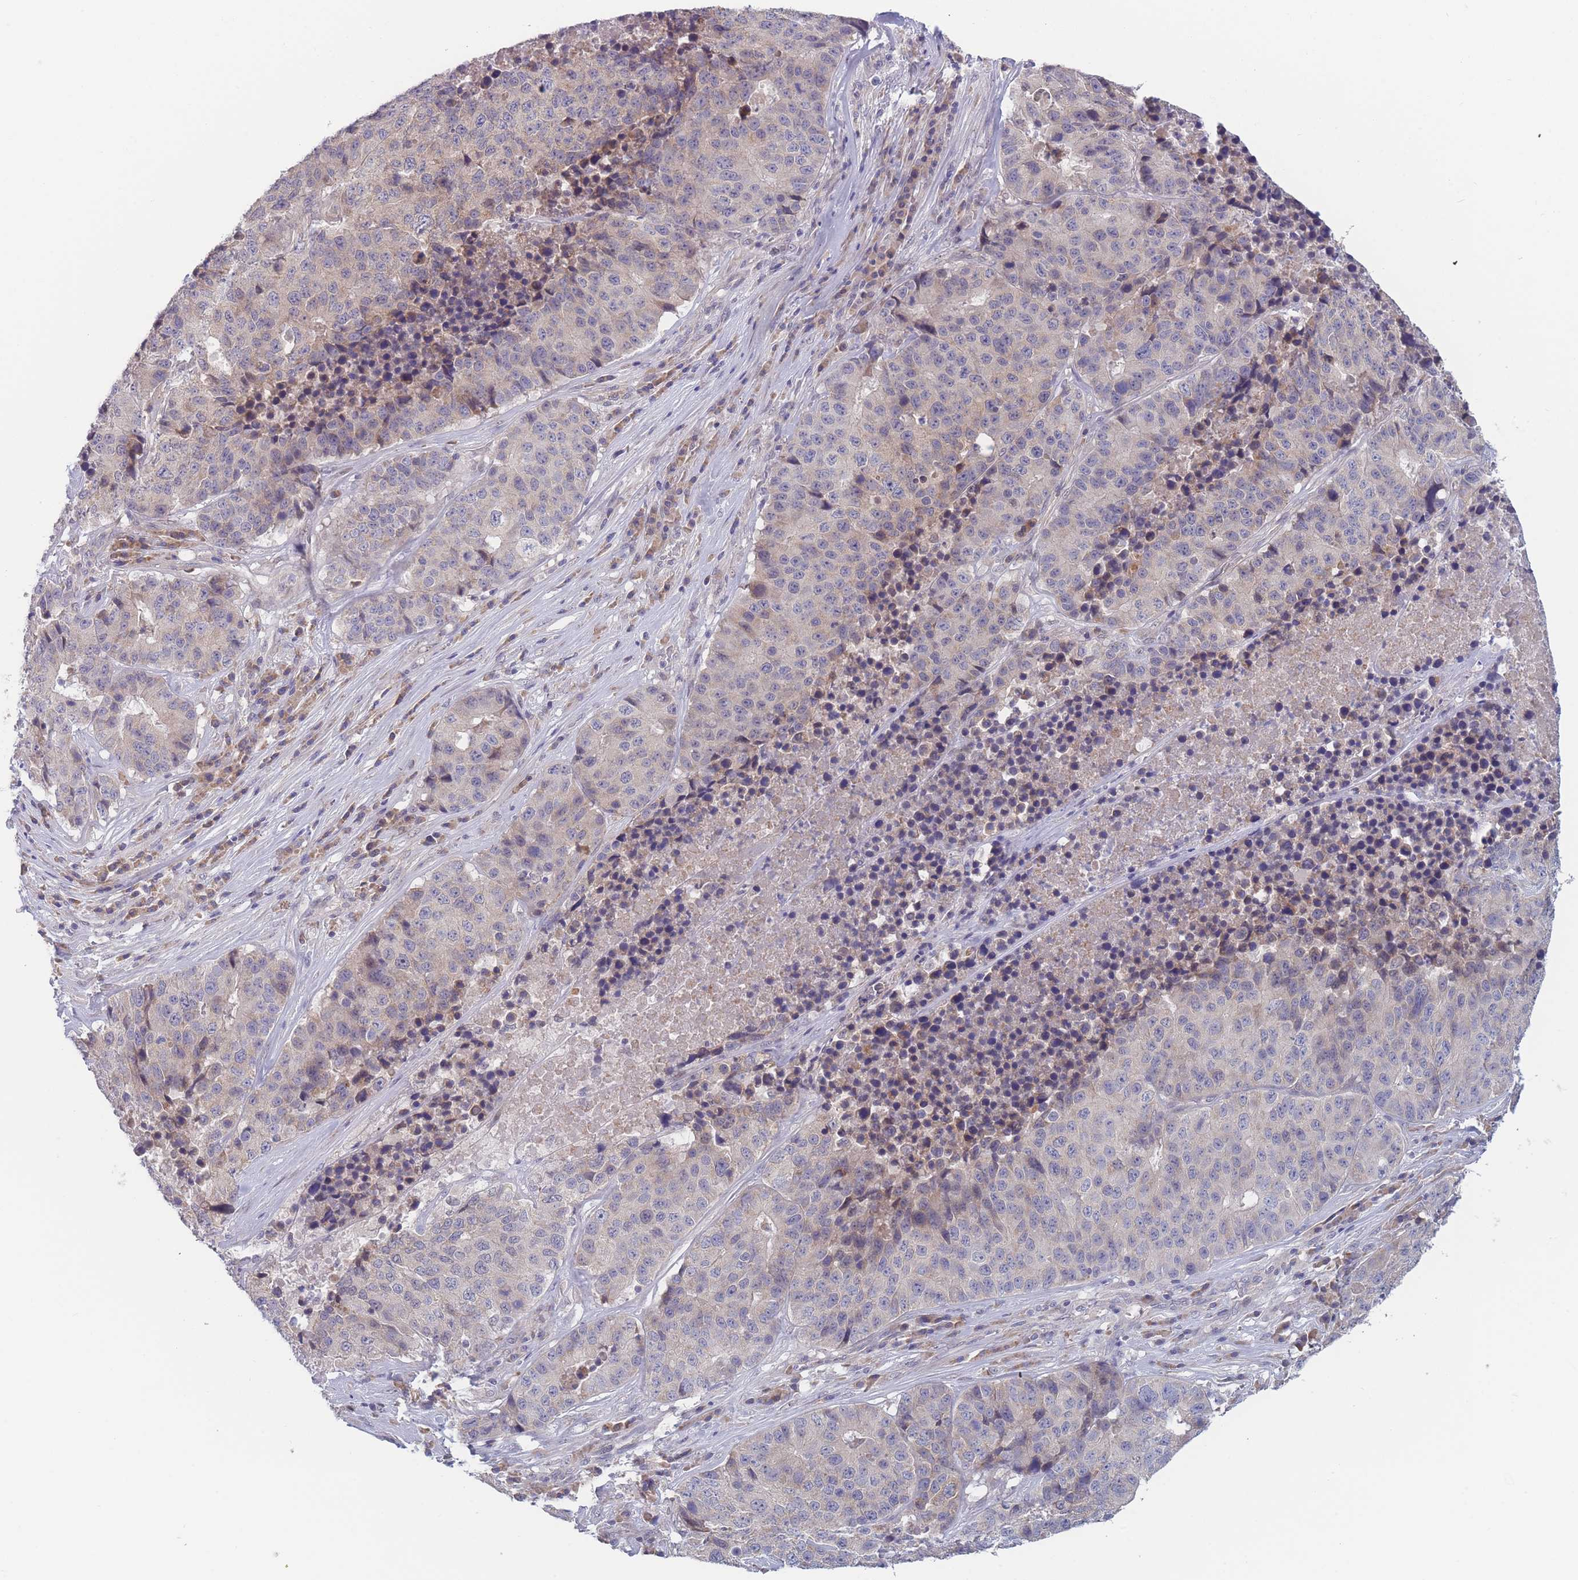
{"staining": {"intensity": "negative", "quantity": "none", "location": "none"}, "tissue": "stomach cancer", "cell_type": "Tumor cells", "image_type": "cancer", "snomed": [{"axis": "morphology", "description": "Adenocarcinoma, NOS"}, {"axis": "topography", "description": "Stomach"}], "caption": "The immunohistochemistry (IHC) micrograph has no significant expression in tumor cells of stomach adenocarcinoma tissue. The staining was performed using DAB (3,3'-diaminobenzidine) to visualize the protein expression in brown, while the nuclei were stained in blue with hematoxylin (Magnification: 20x).", "gene": "FAM227B", "patient": {"sex": "male", "age": 71}}